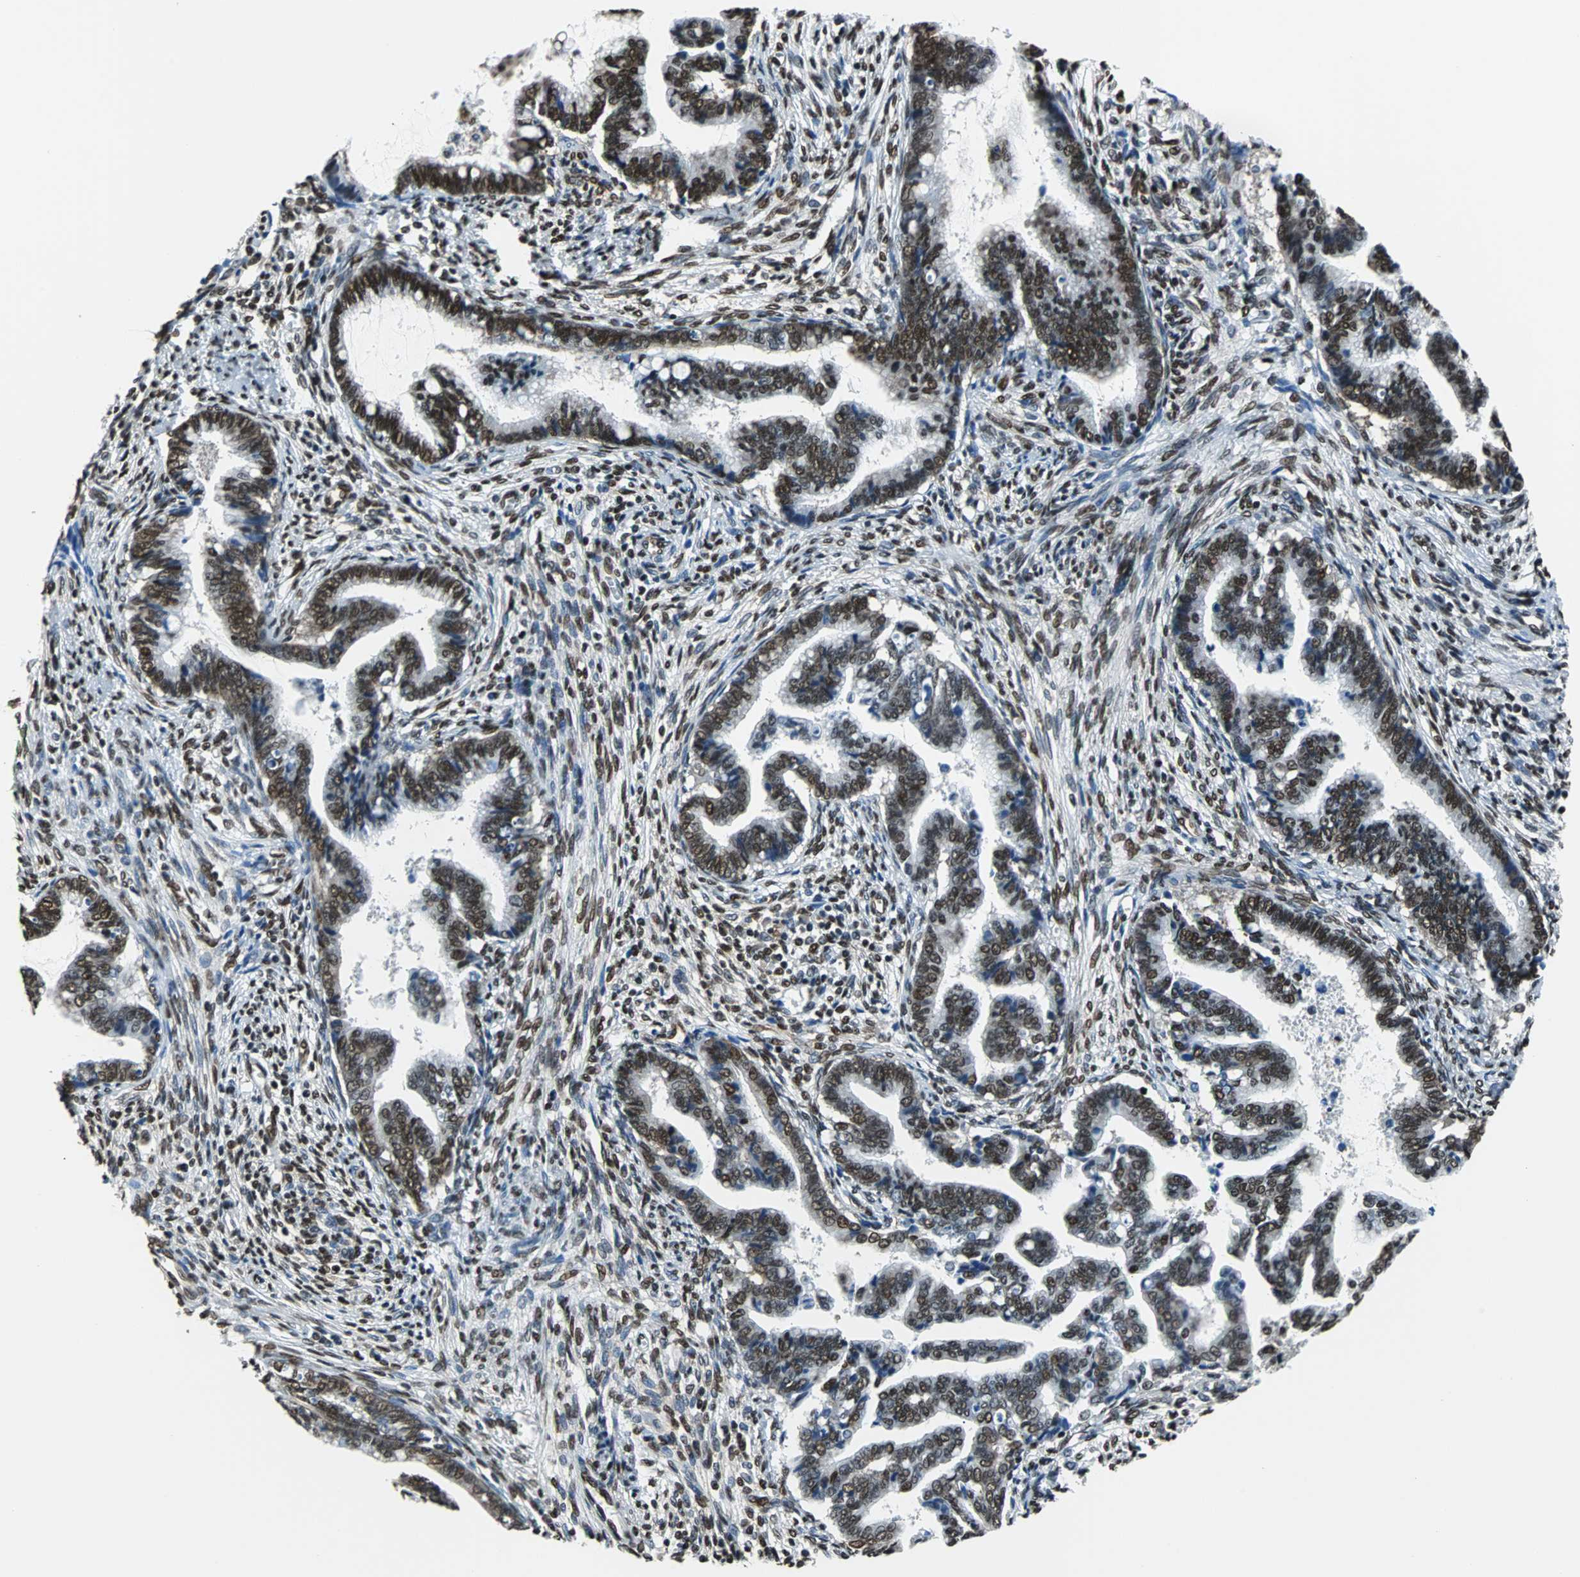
{"staining": {"intensity": "strong", "quantity": ">75%", "location": "nuclear"}, "tissue": "cervical cancer", "cell_type": "Tumor cells", "image_type": "cancer", "snomed": [{"axis": "morphology", "description": "Adenocarcinoma, NOS"}, {"axis": "topography", "description": "Cervix"}], "caption": "IHC (DAB) staining of human cervical cancer shows strong nuclear protein staining in about >75% of tumor cells.", "gene": "FUBP1", "patient": {"sex": "female", "age": 44}}